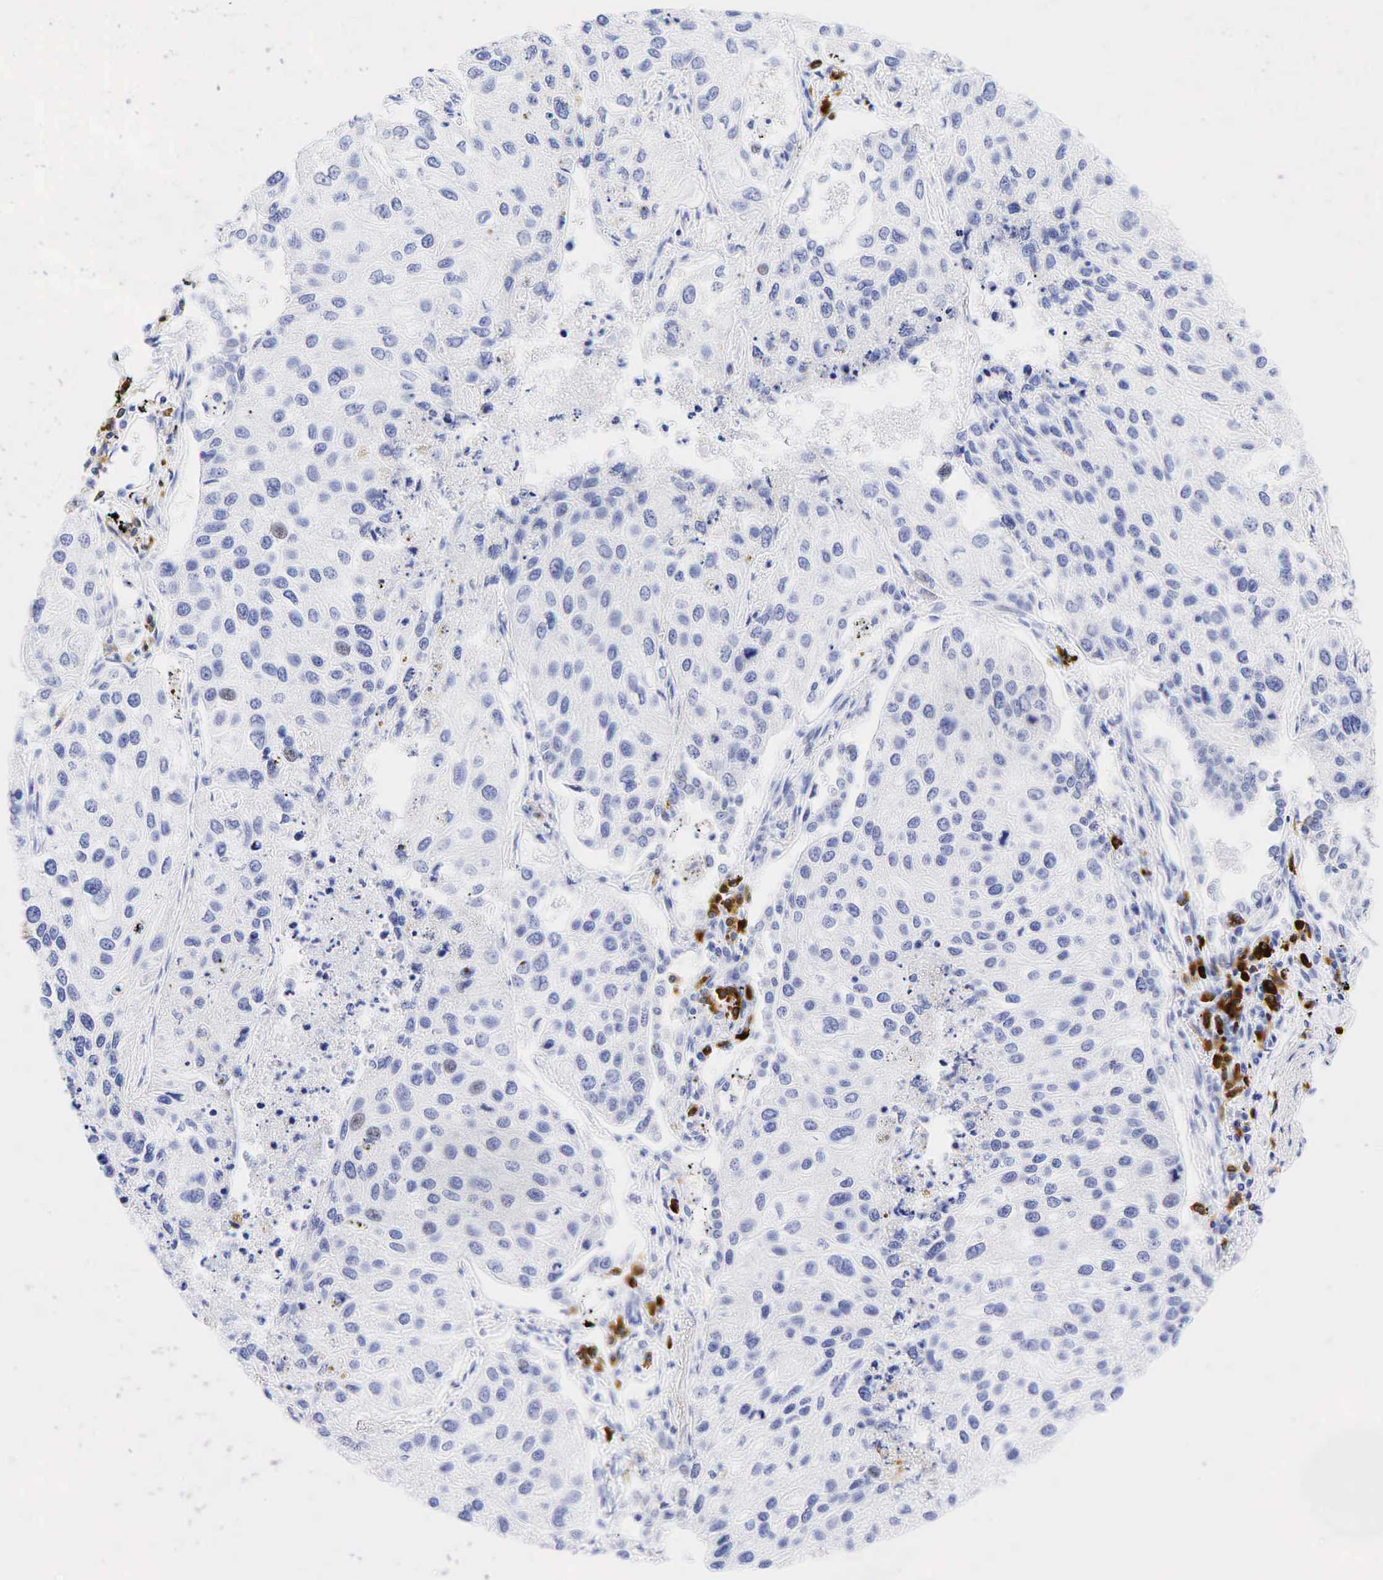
{"staining": {"intensity": "weak", "quantity": "<25%", "location": "nuclear"}, "tissue": "lung cancer", "cell_type": "Tumor cells", "image_type": "cancer", "snomed": [{"axis": "morphology", "description": "Squamous cell carcinoma, NOS"}, {"axis": "topography", "description": "Lung"}], "caption": "Tumor cells are negative for protein expression in human lung cancer.", "gene": "CD79A", "patient": {"sex": "male", "age": 75}}